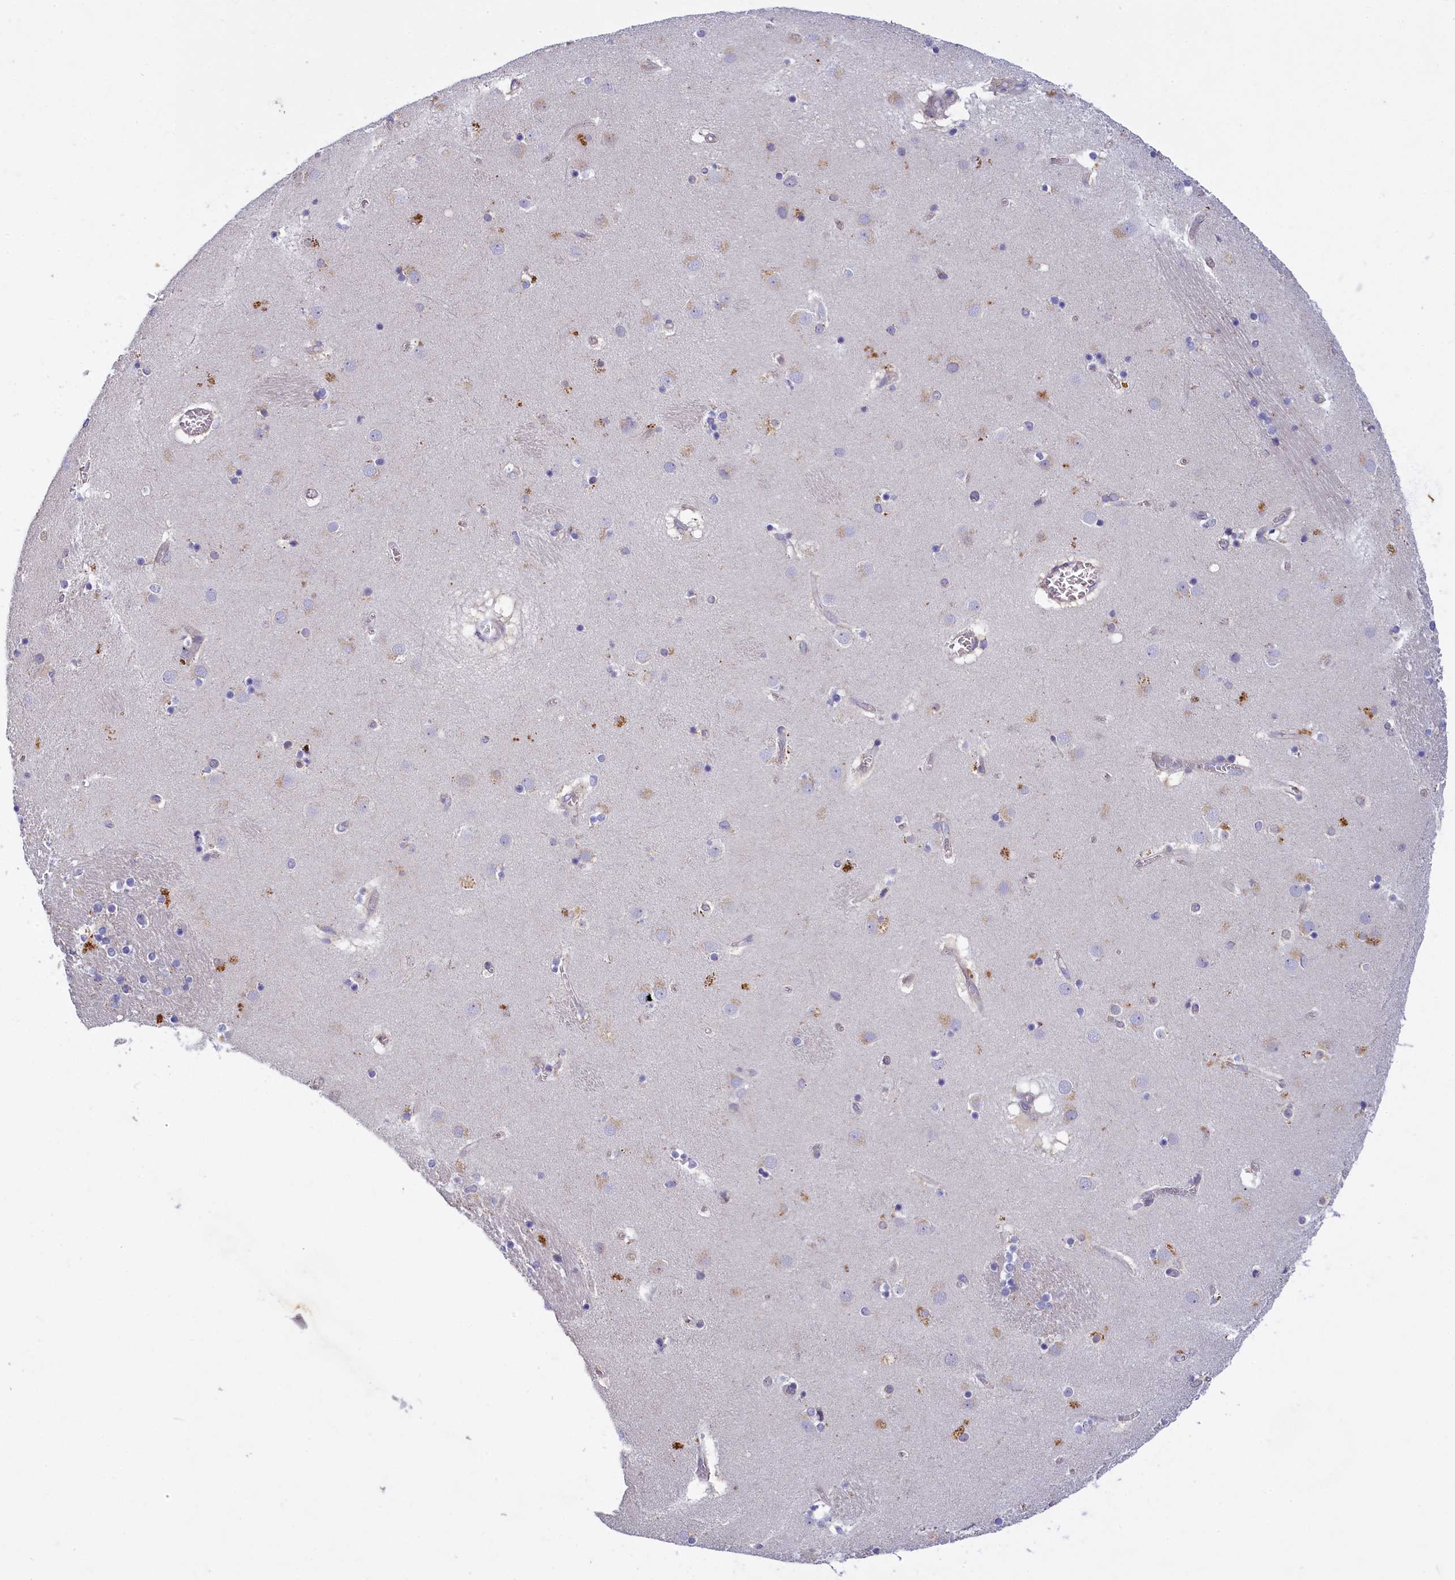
{"staining": {"intensity": "negative", "quantity": "none", "location": "none"}, "tissue": "caudate", "cell_type": "Glial cells", "image_type": "normal", "snomed": [{"axis": "morphology", "description": "Normal tissue, NOS"}, {"axis": "topography", "description": "Lateral ventricle wall"}], "caption": "The image displays no staining of glial cells in benign caudate. (DAB (3,3'-diaminobenzidine) immunohistochemistry, high magnification).", "gene": "NOL10", "patient": {"sex": "male", "age": 70}}